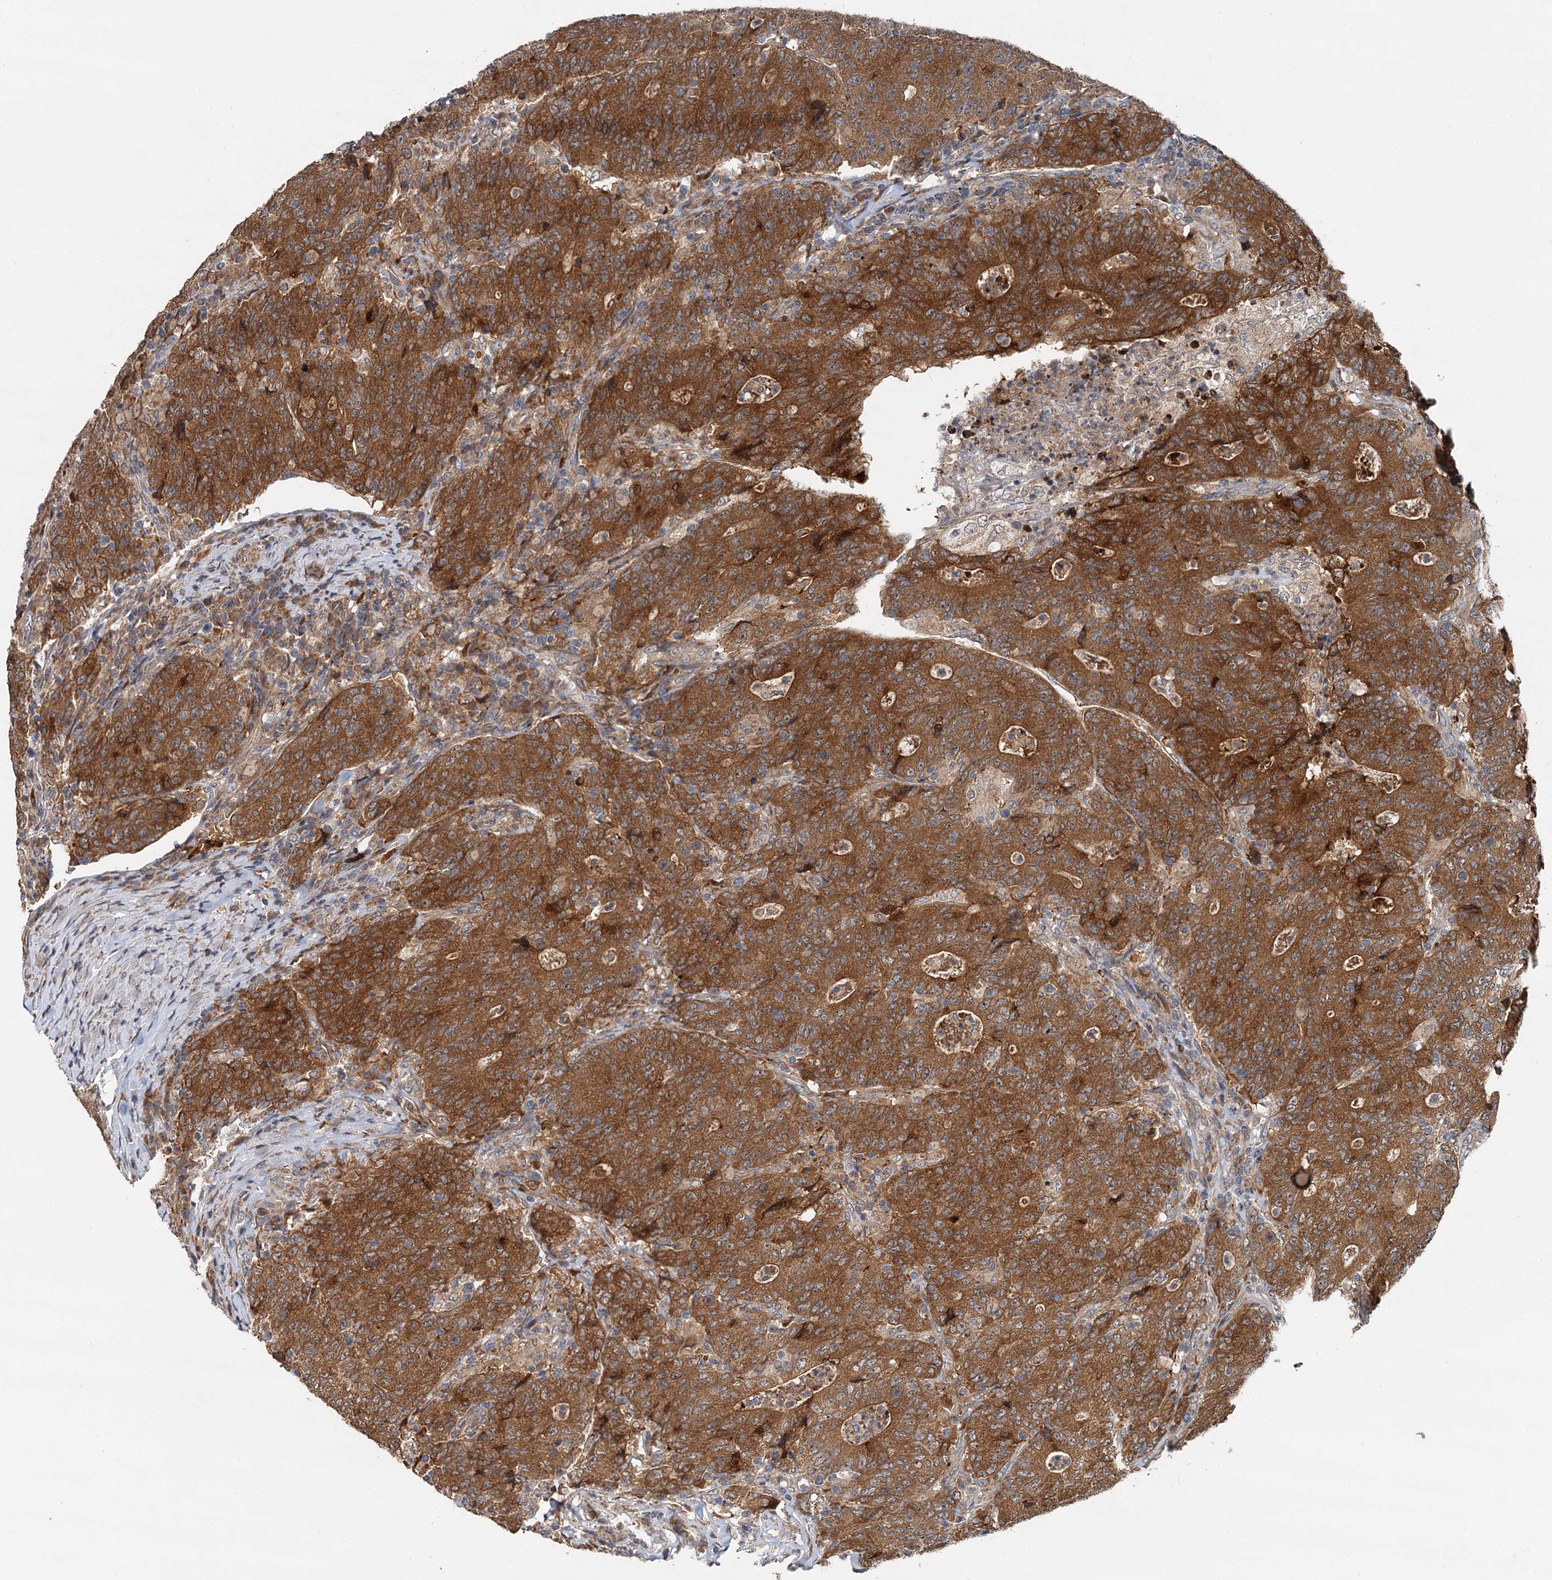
{"staining": {"intensity": "strong", "quantity": ">75%", "location": "cytoplasmic/membranous"}, "tissue": "colorectal cancer", "cell_type": "Tumor cells", "image_type": "cancer", "snomed": [{"axis": "morphology", "description": "Adenocarcinoma, NOS"}, {"axis": "topography", "description": "Colon"}], "caption": "Protein staining exhibits strong cytoplasmic/membranous expression in approximately >75% of tumor cells in adenocarcinoma (colorectal). (brown staining indicates protein expression, while blue staining denotes nuclei).", "gene": "LRRK2", "patient": {"sex": "female", "age": 75}}